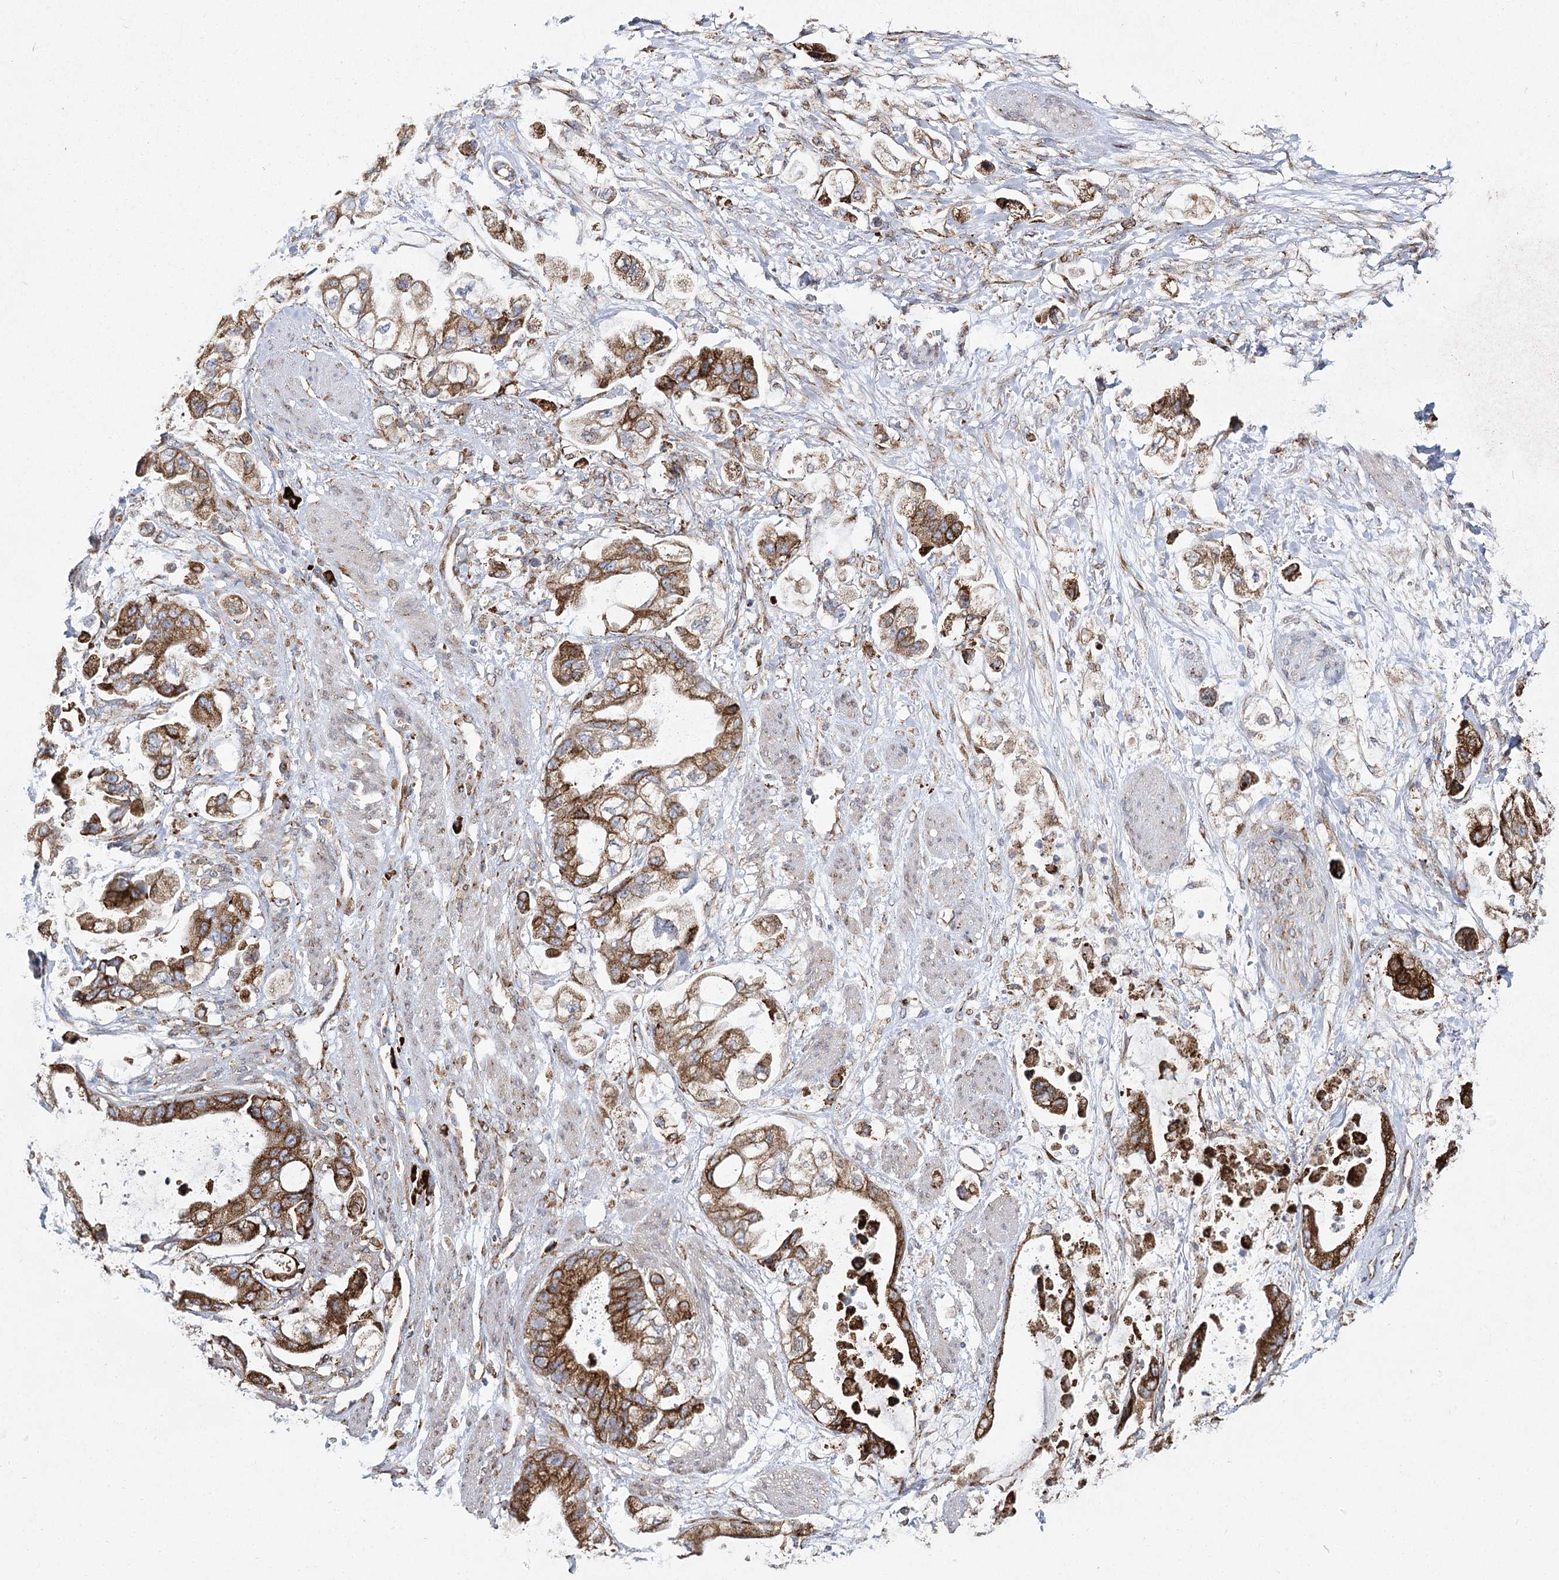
{"staining": {"intensity": "moderate", "quantity": ">75%", "location": "cytoplasmic/membranous"}, "tissue": "stomach cancer", "cell_type": "Tumor cells", "image_type": "cancer", "snomed": [{"axis": "morphology", "description": "Adenocarcinoma, NOS"}, {"axis": "topography", "description": "Stomach"}], "caption": "Immunohistochemistry (IHC) staining of adenocarcinoma (stomach), which reveals medium levels of moderate cytoplasmic/membranous staining in about >75% of tumor cells indicating moderate cytoplasmic/membranous protein positivity. The staining was performed using DAB (brown) for protein detection and nuclei were counterstained in hematoxylin (blue).", "gene": "NHLRC2", "patient": {"sex": "male", "age": 62}}